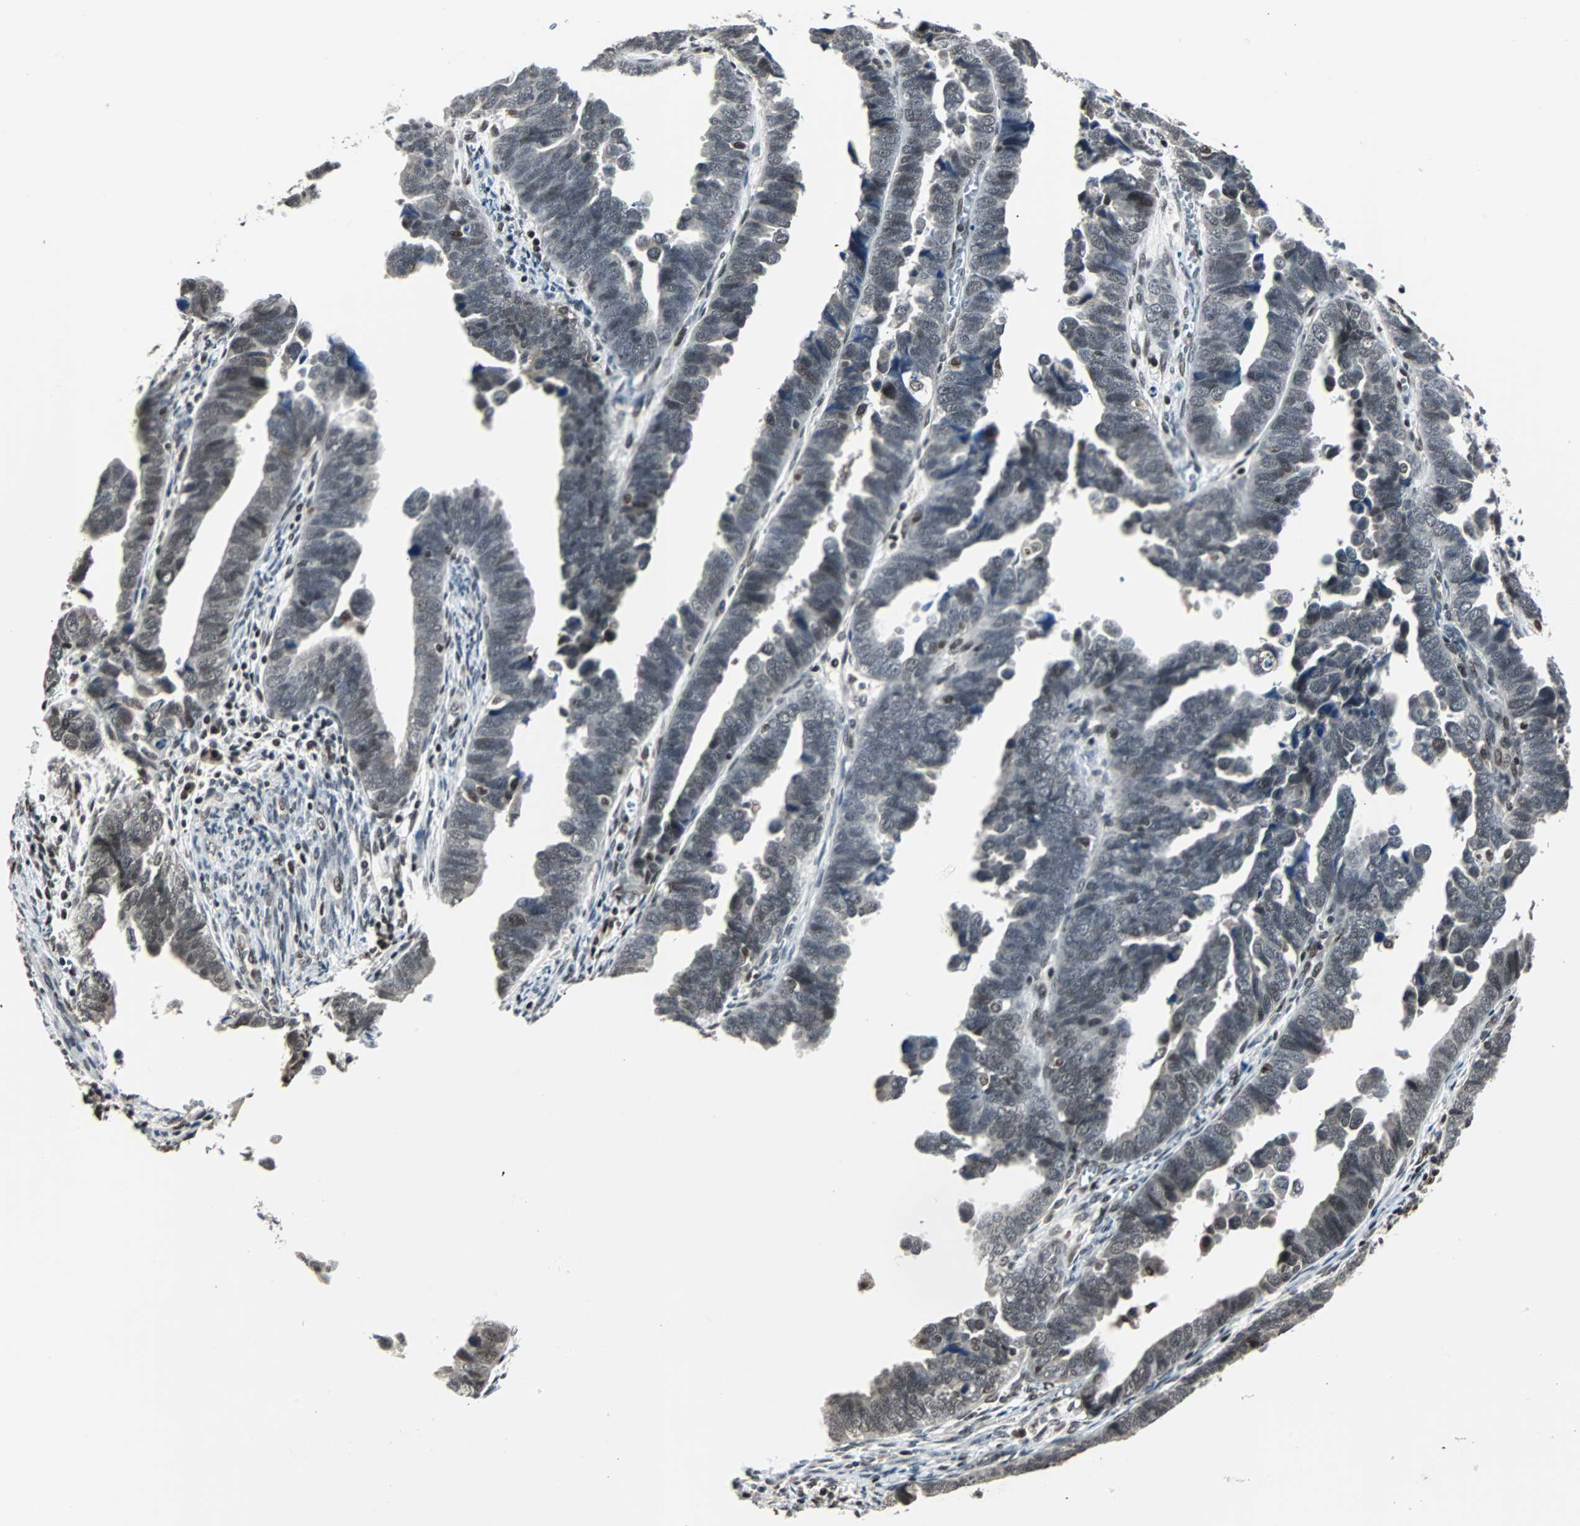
{"staining": {"intensity": "negative", "quantity": "none", "location": "none"}, "tissue": "endometrial cancer", "cell_type": "Tumor cells", "image_type": "cancer", "snomed": [{"axis": "morphology", "description": "Adenocarcinoma, NOS"}, {"axis": "topography", "description": "Endometrium"}], "caption": "The IHC photomicrograph has no significant expression in tumor cells of adenocarcinoma (endometrial) tissue.", "gene": "TERF2IP", "patient": {"sex": "female", "age": 75}}